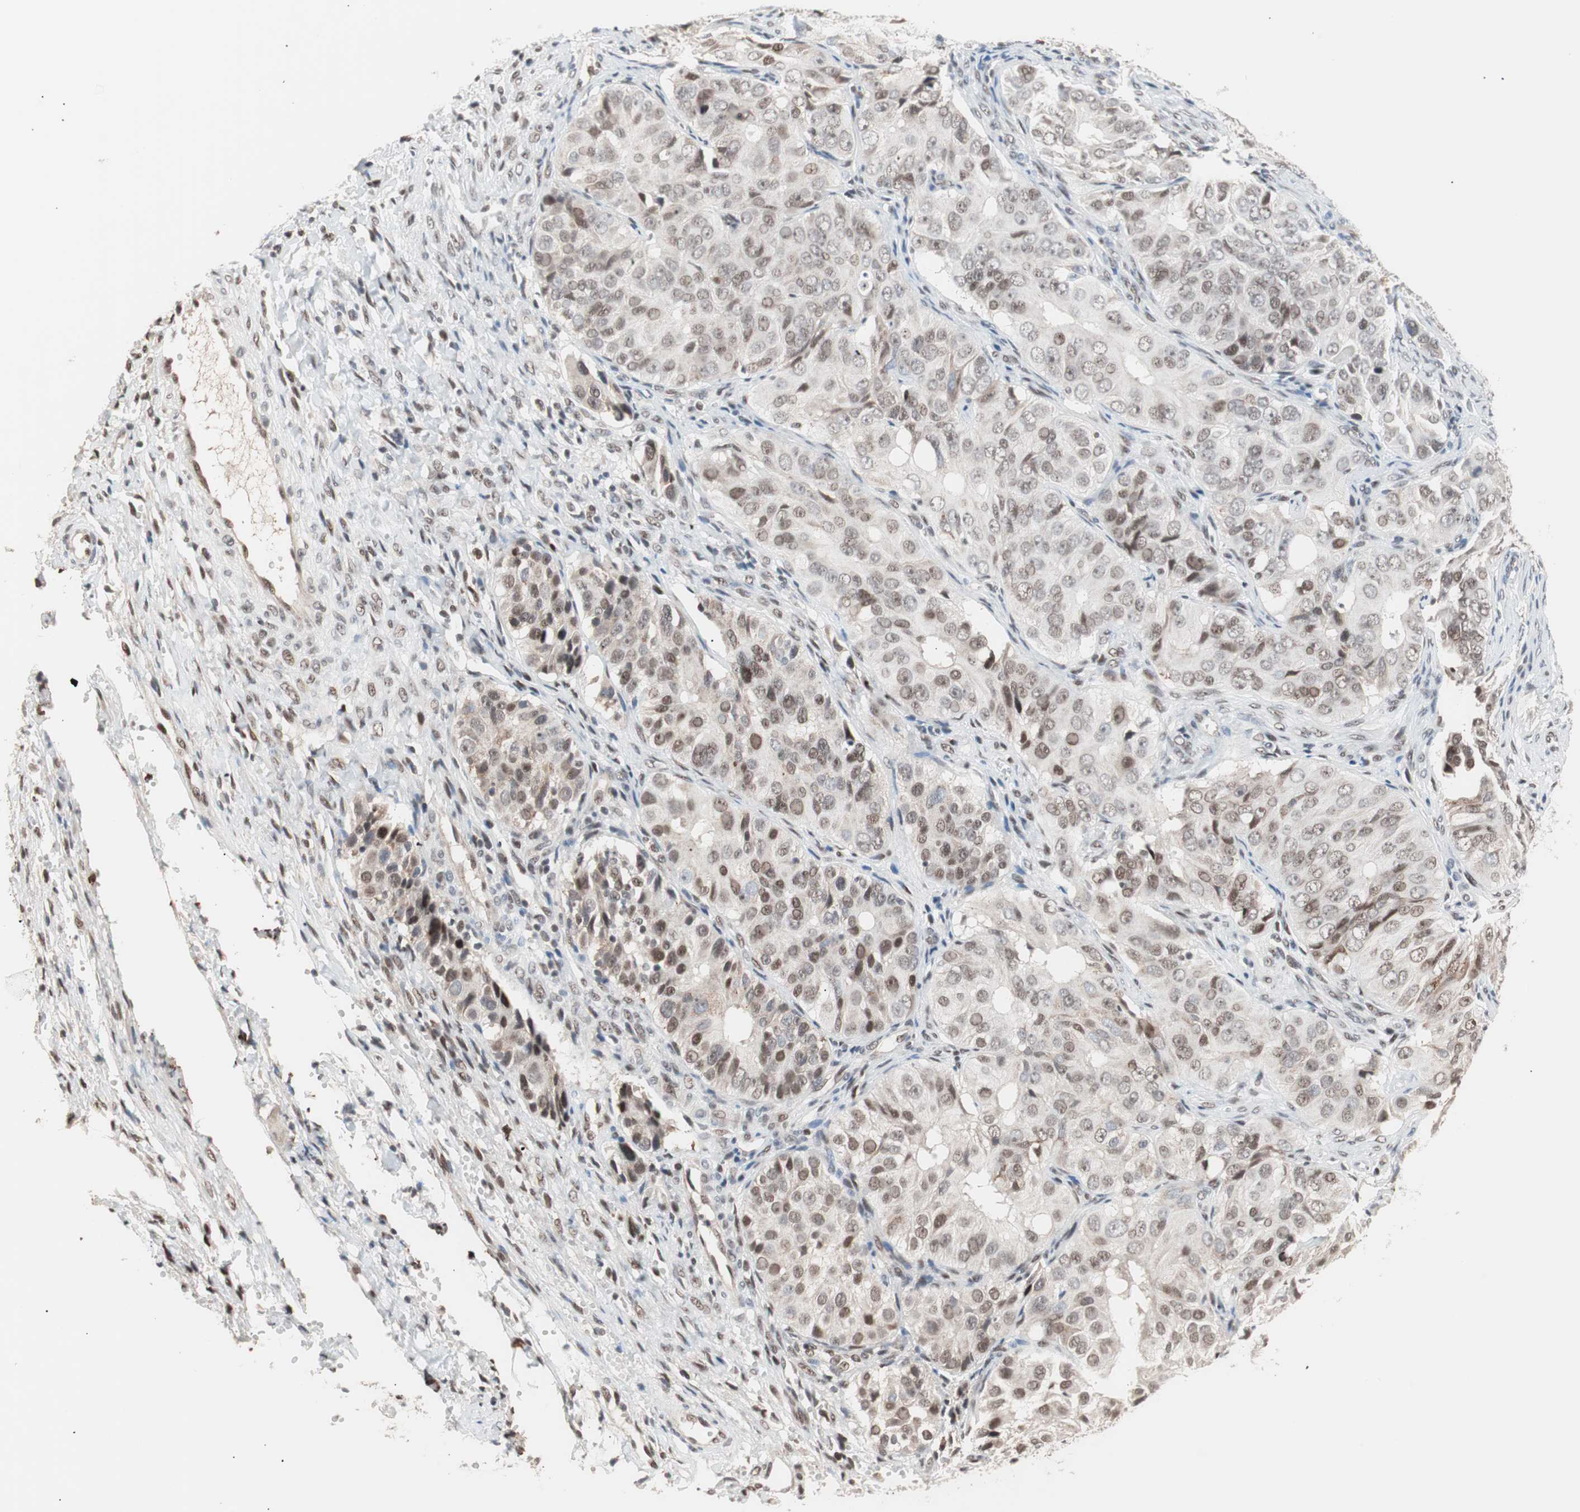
{"staining": {"intensity": "moderate", "quantity": "25%-75%", "location": "nuclear"}, "tissue": "ovarian cancer", "cell_type": "Tumor cells", "image_type": "cancer", "snomed": [{"axis": "morphology", "description": "Carcinoma, endometroid"}, {"axis": "topography", "description": "Ovary"}], "caption": "Endometroid carcinoma (ovarian) stained with DAB immunohistochemistry displays medium levels of moderate nuclear expression in about 25%-75% of tumor cells.", "gene": "LIG3", "patient": {"sex": "female", "age": 51}}